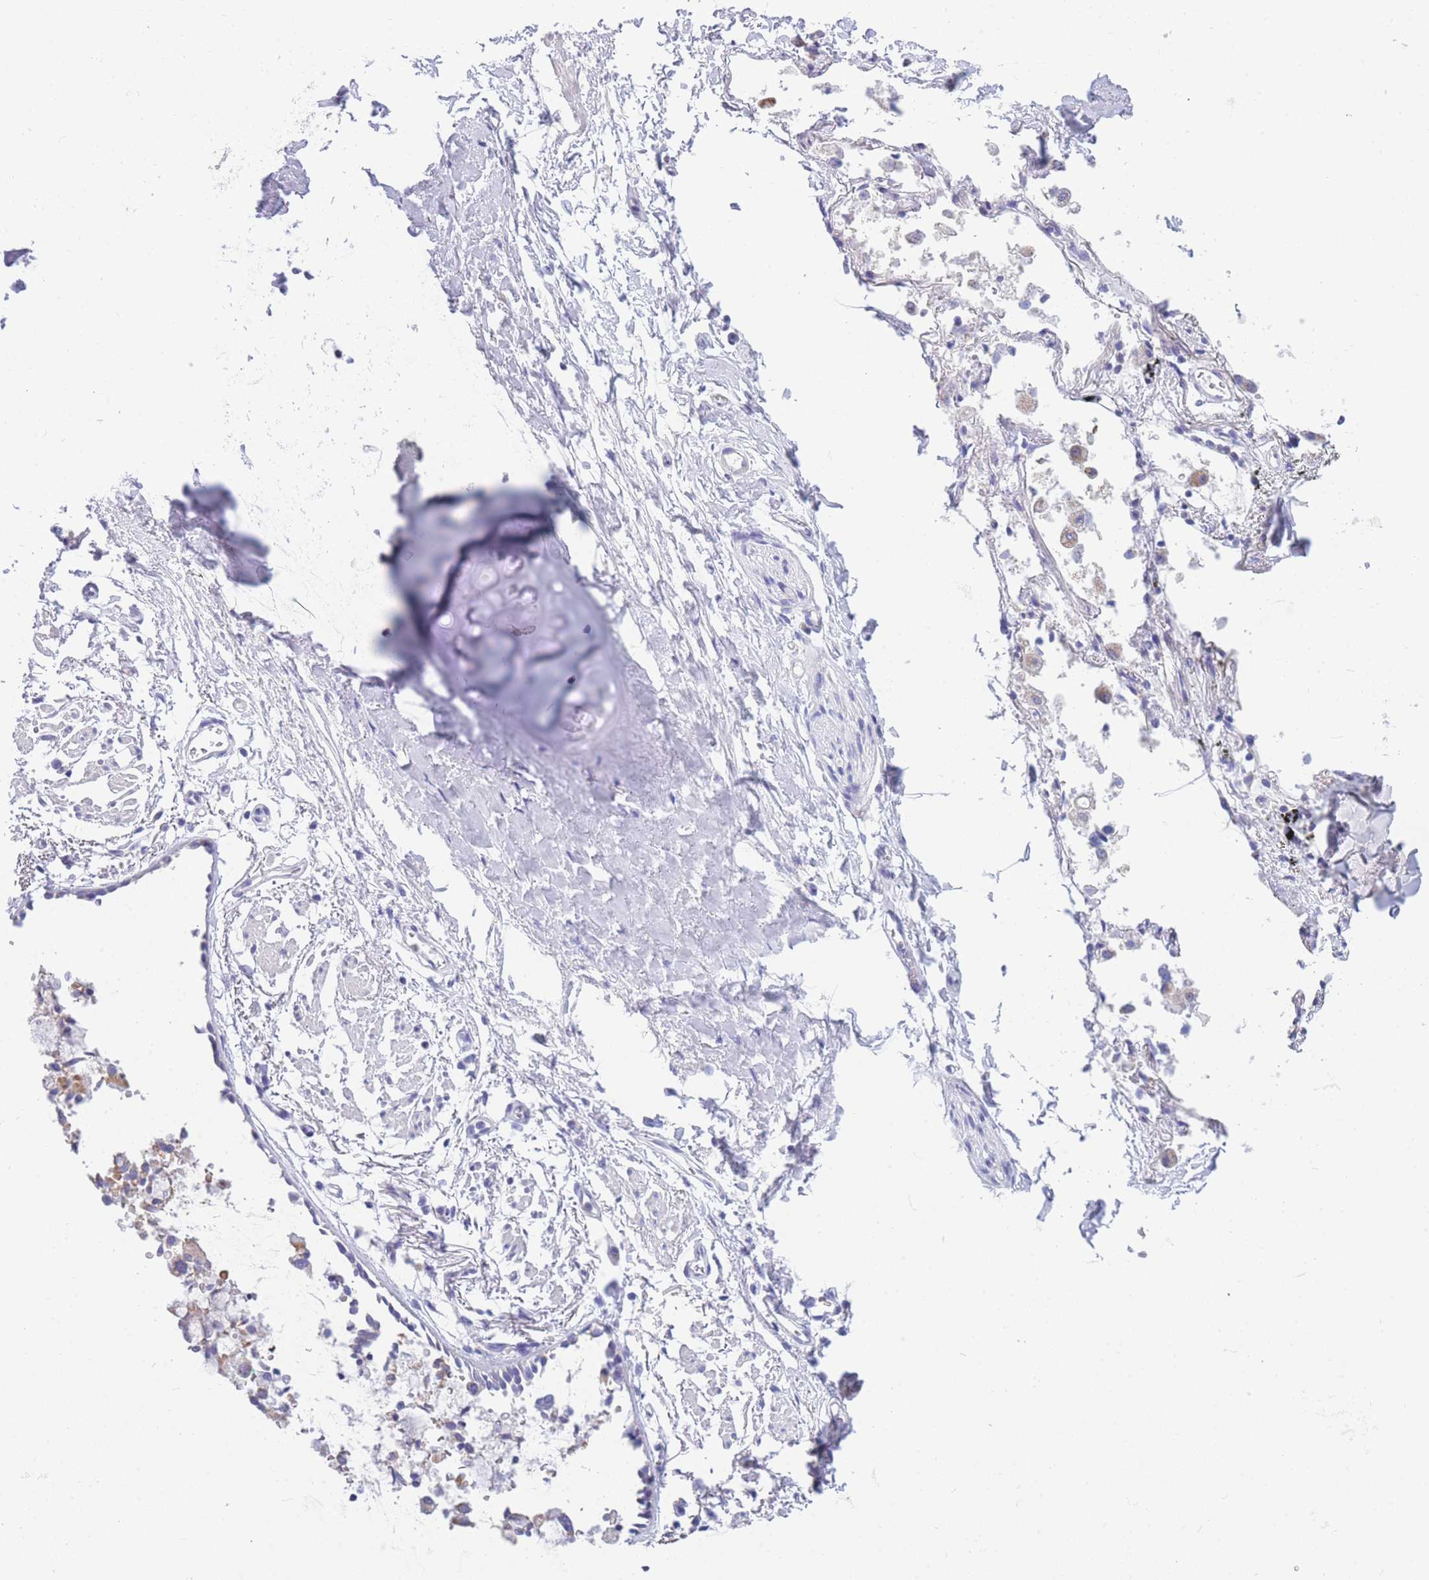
{"staining": {"intensity": "moderate", "quantity": "<25%", "location": "cytoplasmic/membranous"}, "tissue": "soft tissue", "cell_type": "Chondrocytes", "image_type": "normal", "snomed": [{"axis": "morphology", "description": "Normal tissue, NOS"}, {"axis": "topography", "description": "Cartilage tissue"}], "caption": "An image of human soft tissue stained for a protein shows moderate cytoplasmic/membranous brown staining in chondrocytes.", "gene": "DHRS11", "patient": {"sex": "male", "age": 73}}